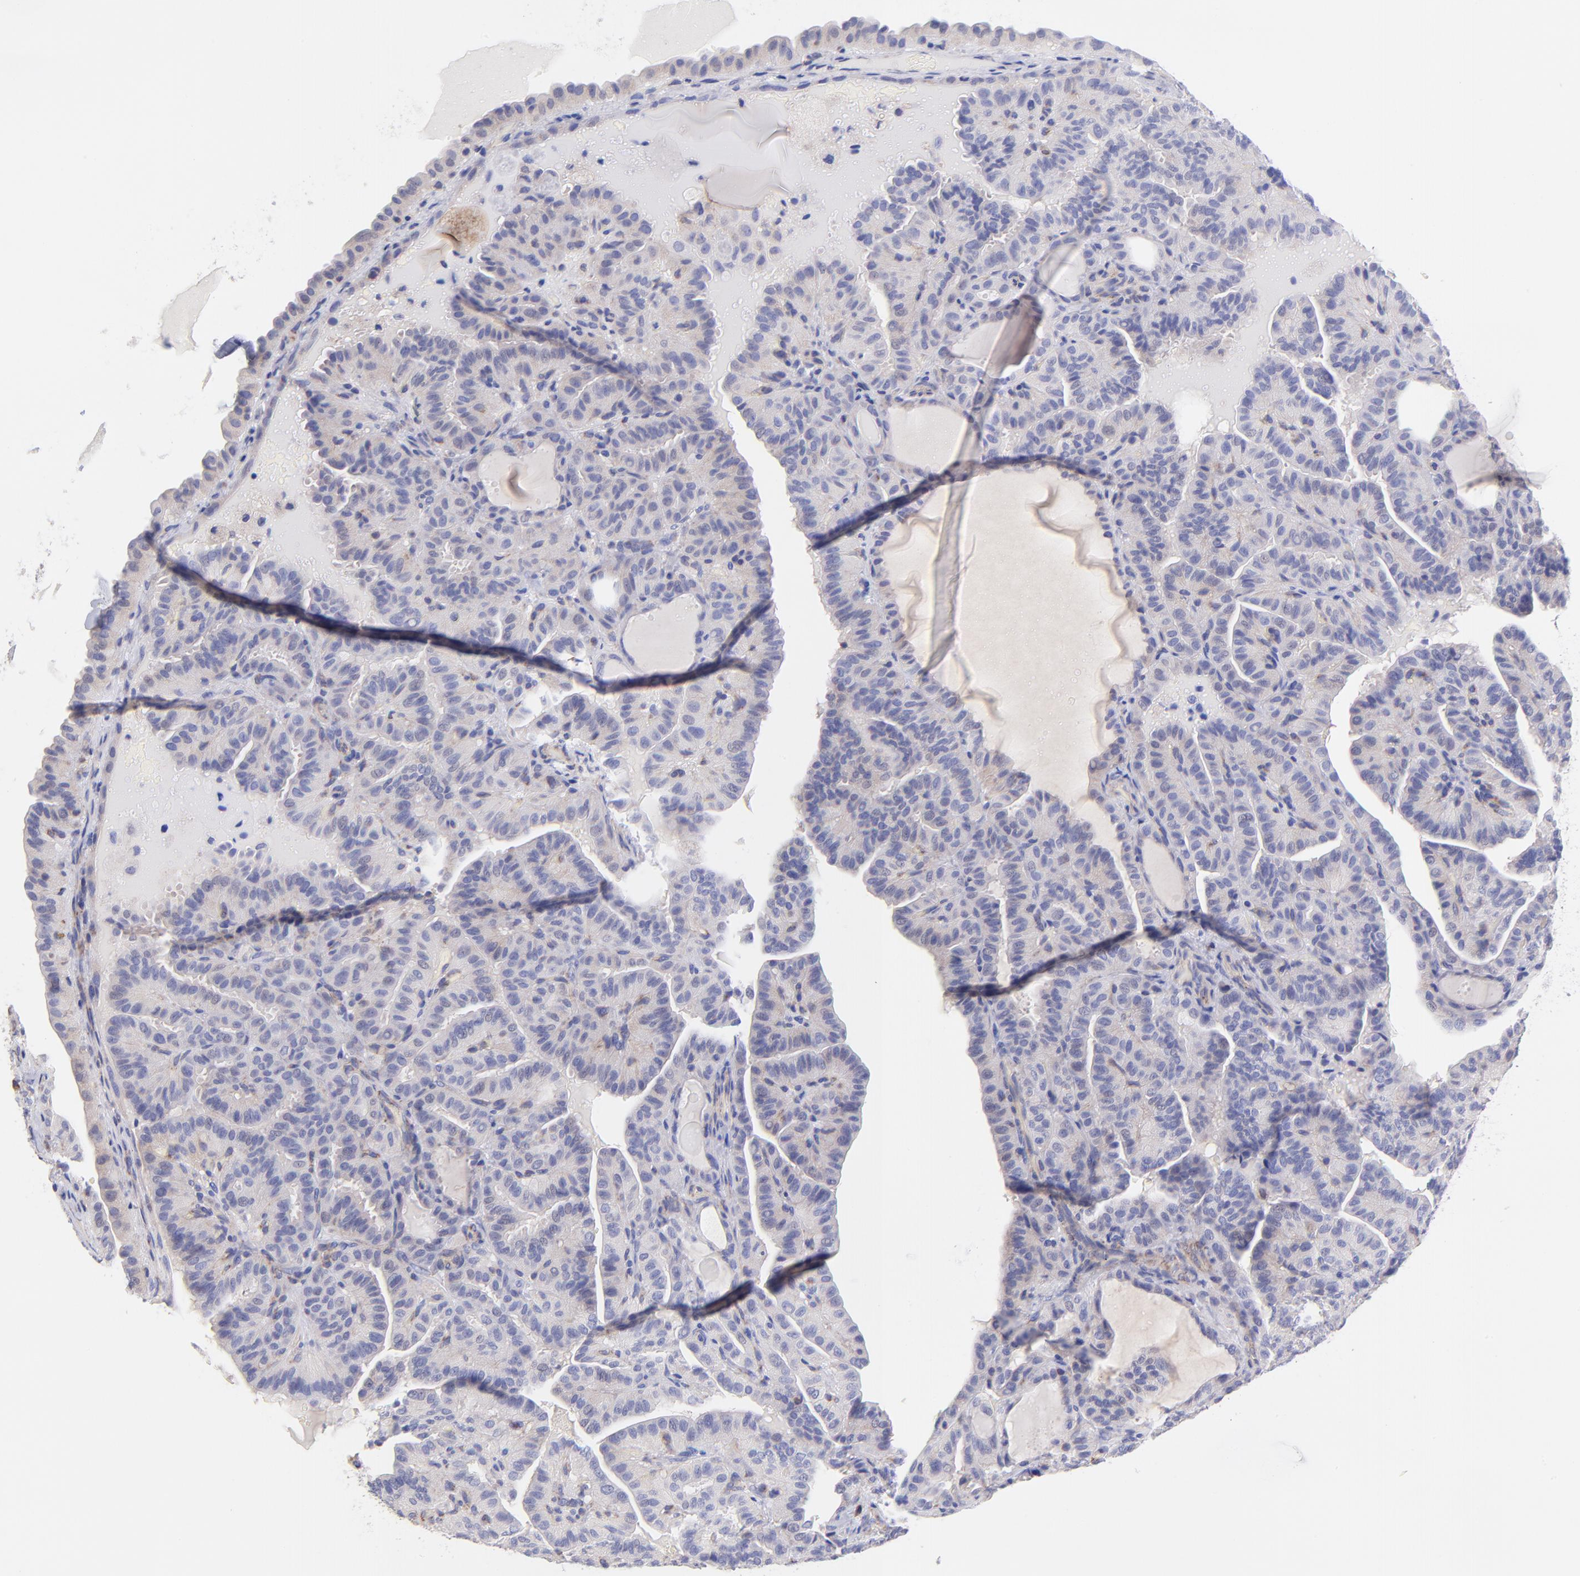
{"staining": {"intensity": "weak", "quantity": "<25%", "location": "cytoplasmic/membranous"}, "tissue": "thyroid cancer", "cell_type": "Tumor cells", "image_type": "cancer", "snomed": [{"axis": "morphology", "description": "Papillary adenocarcinoma, NOS"}, {"axis": "topography", "description": "Thyroid gland"}], "caption": "Papillary adenocarcinoma (thyroid) was stained to show a protein in brown. There is no significant positivity in tumor cells.", "gene": "NDUFB7", "patient": {"sex": "male", "age": 77}}